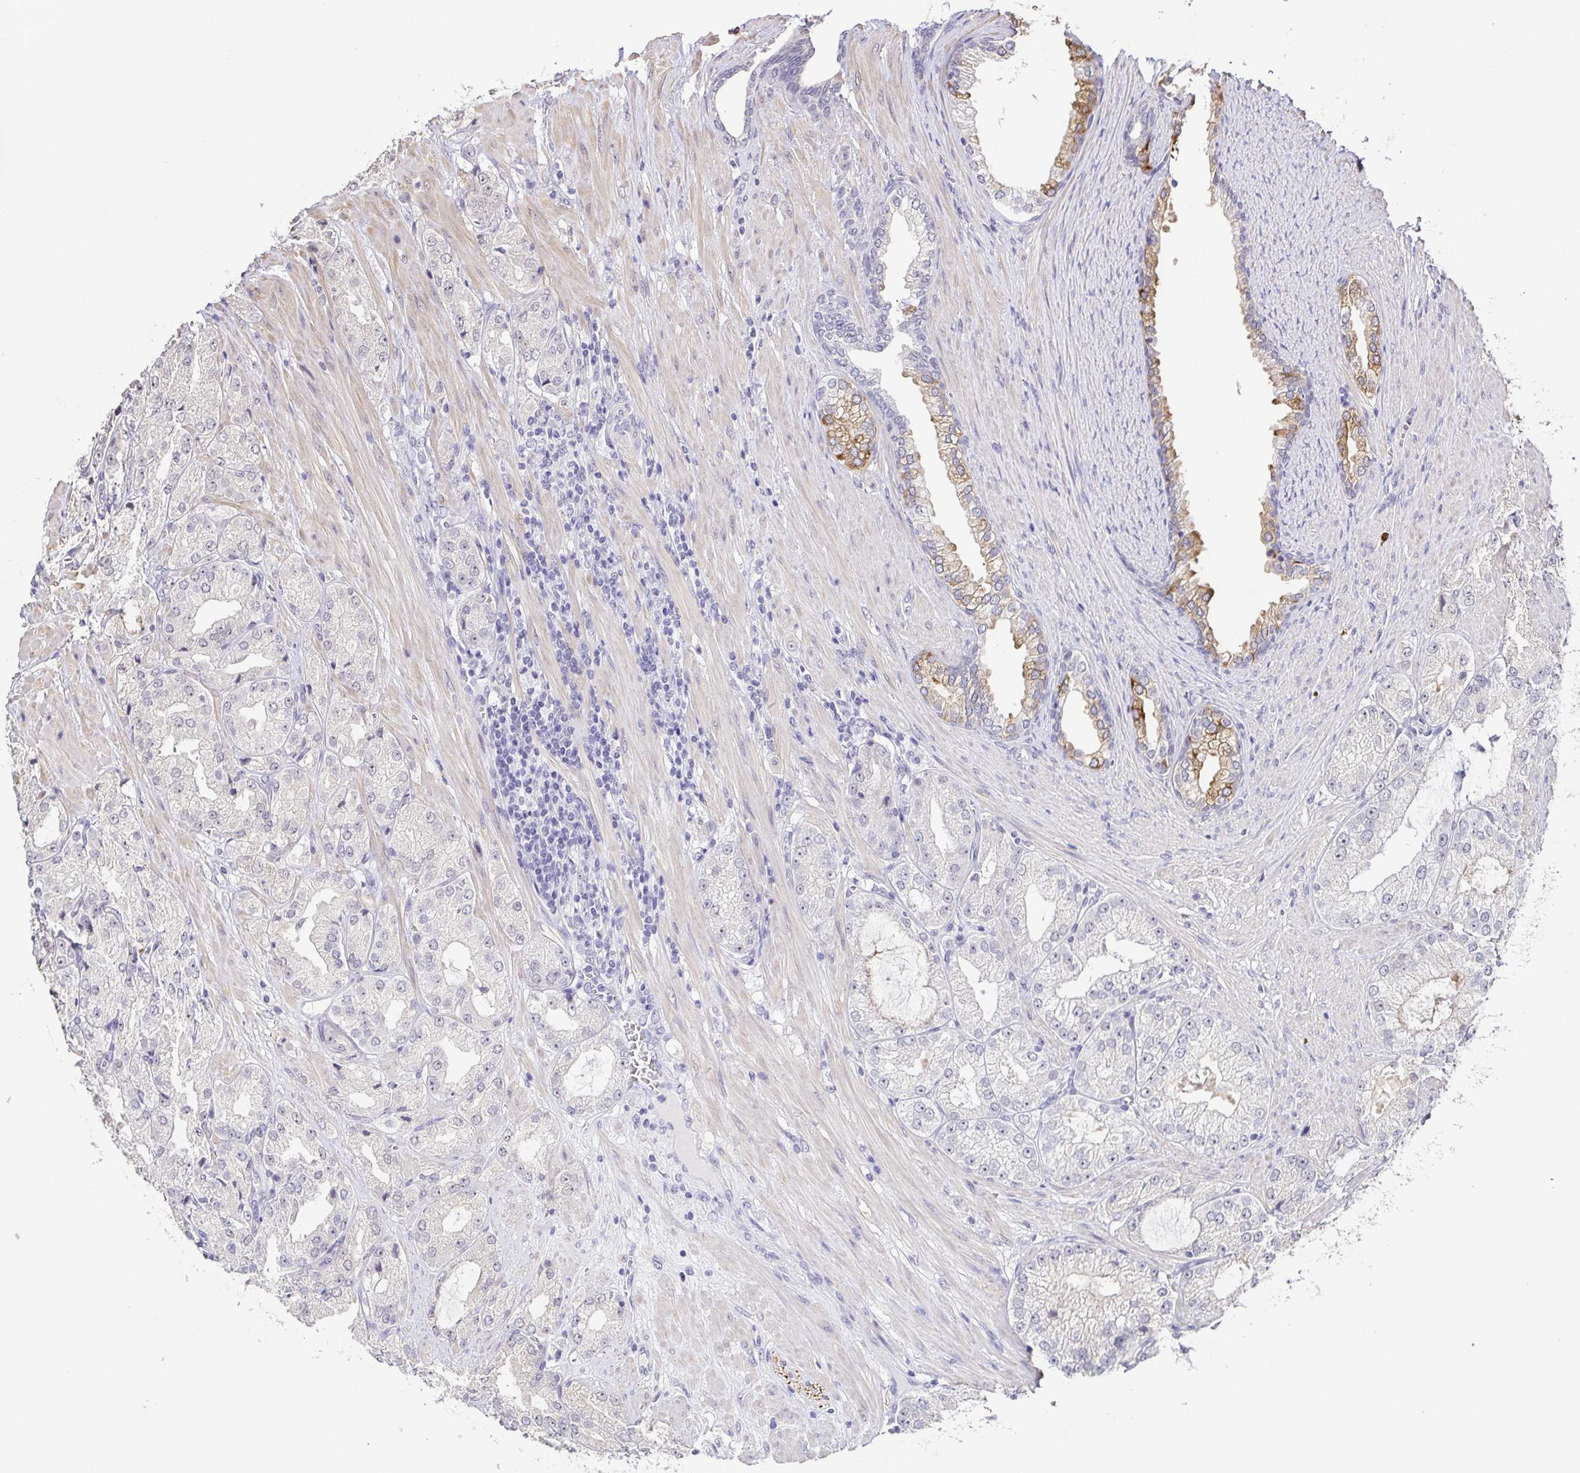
{"staining": {"intensity": "negative", "quantity": "none", "location": "none"}, "tissue": "prostate cancer", "cell_type": "Tumor cells", "image_type": "cancer", "snomed": [{"axis": "morphology", "description": "Adenocarcinoma, High grade"}, {"axis": "topography", "description": "Prostate"}], "caption": "An IHC micrograph of high-grade adenocarcinoma (prostate) is shown. There is no staining in tumor cells of high-grade adenocarcinoma (prostate).", "gene": "NEFH", "patient": {"sex": "male", "age": 68}}